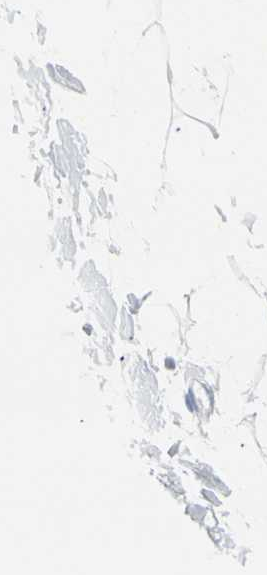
{"staining": {"intensity": "negative", "quantity": "none", "location": "none"}, "tissue": "adipose tissue", "cell_type": "Adipocytes", "image_type": "normal", "snomed": [{"axis": "morphology", "description": "Normal tissue, NOS"}, {"axis": "topography", "description": "Soft tissue"}], "caption": "The IHC image has no significant expression in adipocytes of adipose tissue.", "gene": "TPO", "patient": {"sex": "male", "age": 72}}